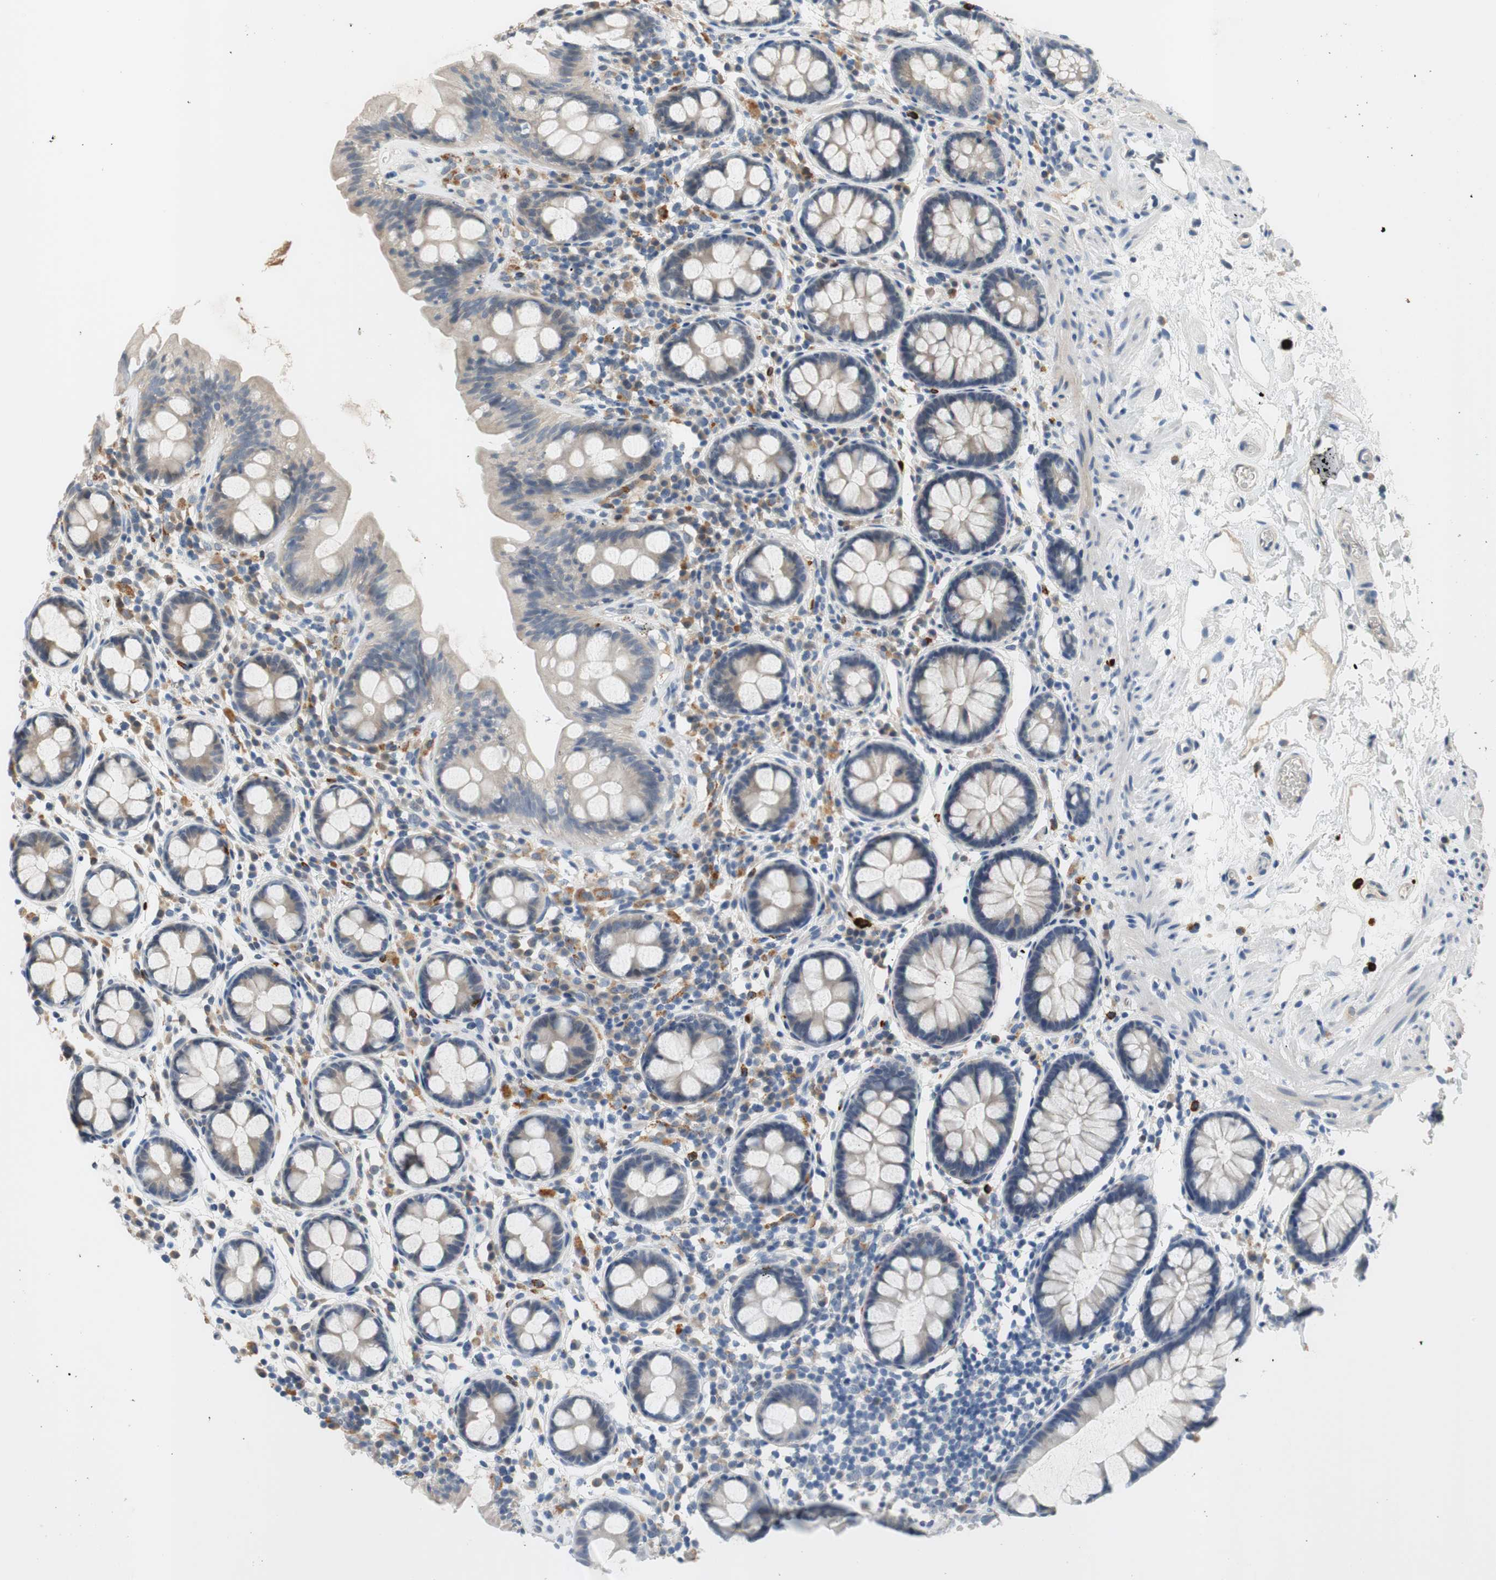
{"staining": {"intensity": "negative", "quantity": "none", "location": "none"}, "tissue": "colon", "cell_type": "Endothelial cells", "image_type": "normal", "snomed": [{"axis": "morphology", "description": "Normal tissue, NOS"}, {"axis": "topography", "description": "Colon"}], "caption": "IHC photomicrograph of unremarkable colon stained for a protein (brown), which demonstrates no expression in endothelial cells.", "gene": "COL12A1", "patient": {"sex": "female", "age": 80}}